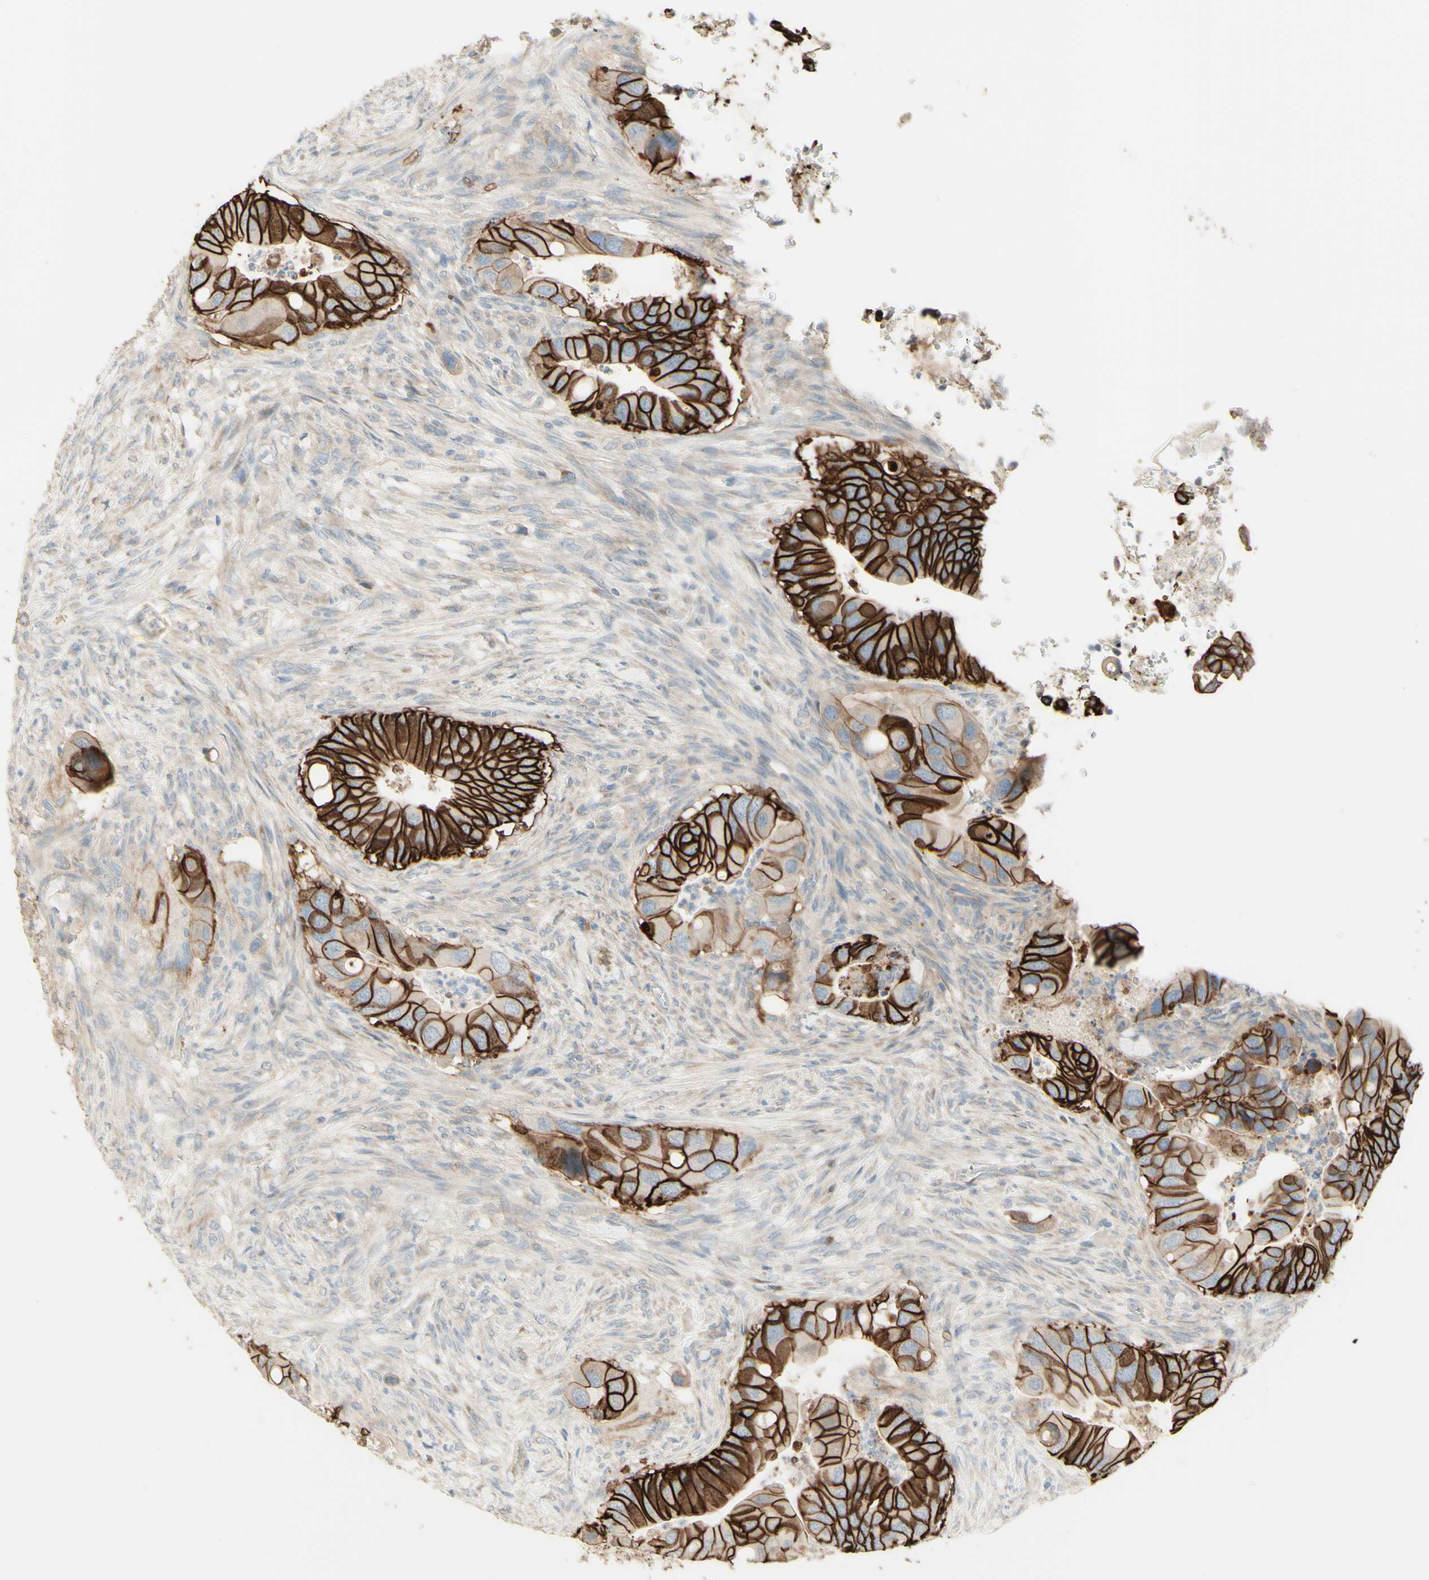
{"staining": {"intensity": "strong", "quantity": ">75%", "location": "cytoplasmic/membranous"}, "tissue": "colorectal cancer", "cell_type": "Tumor cells", "image_type": "cancer", "snomed": [{"axis": "morphology", "description": "Adenocarcinoma, NOS"}, {"axis": "topography", "description": "Rectum"}], "caption": "An immunohistochemistry (IHC) image of neoplastic tissue is shown. Protein staining in brown highlights strong cytoplasmic/membranous positivity in colorectal cancer within tumor cells. The staining is performed using DAB (3,3'-diaminobenzidine) brown chromogen to label protein expression. The nuclei are counter-stained blue using hematoxylin.", "gene": "RNF149", "patient": {"sex": "female", "age": 57}}